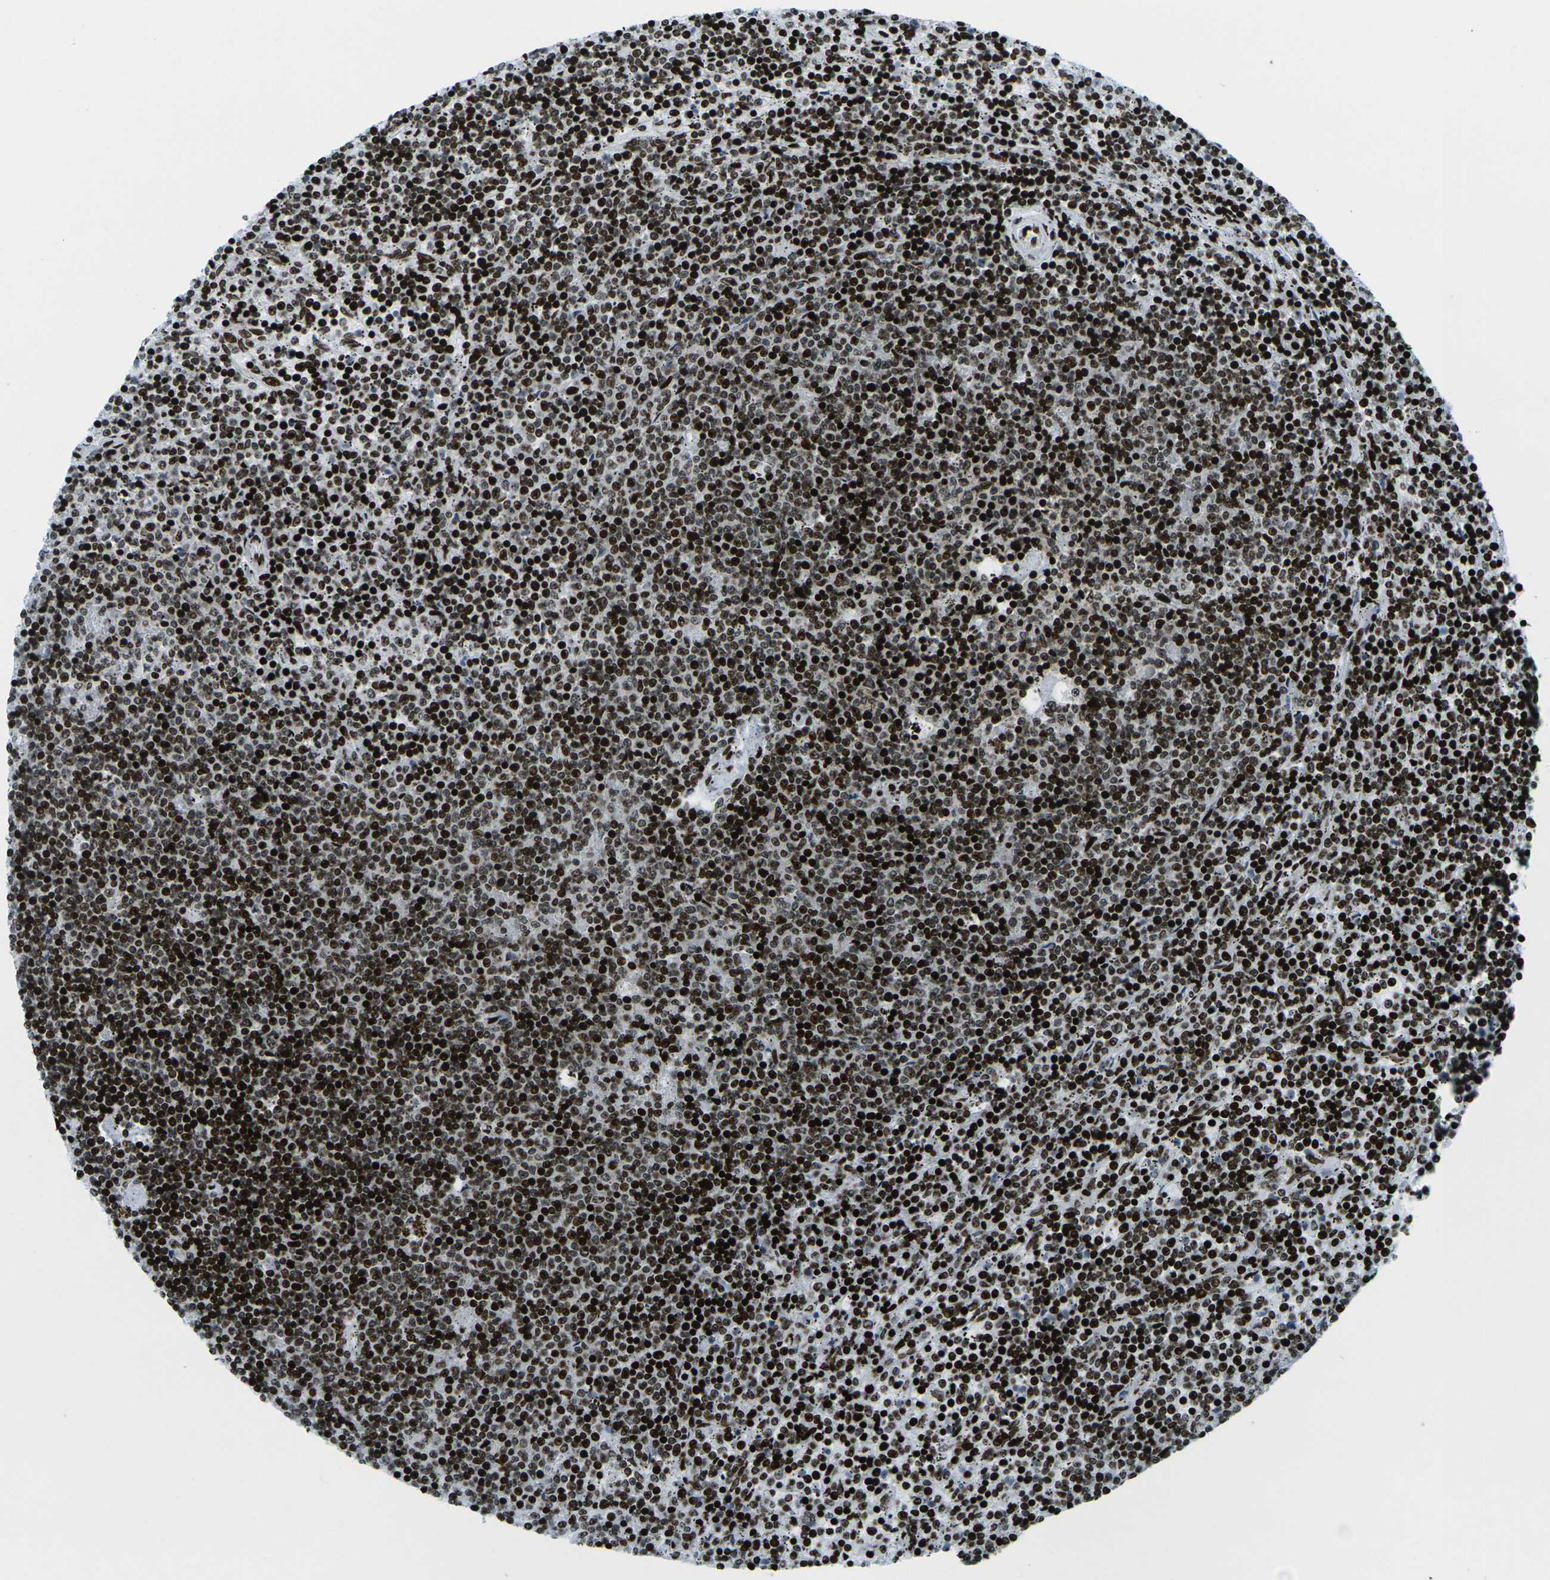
{"staining": {"intensity": "strong", "quantity": ">75%", "location": "nuclear"}, "tissue": "lymphoma", "cell_type": "Tumor cells", "image_type": "cancer", "snomed": [{"axis": "morphology", "description": "Malignant lymphoma, non-Hodgkin's type, Low grade"}, {"axis": "topography", "description": "Spleen"}], "caption": "Immunohistochemistry image of lymphoma stained for a protein (brown), which exhibits high levels of strong nuclear staining in about >75% of tumor cells.", "gene": "H3-3A", "patient": {"sex": "female", "age": 50}}